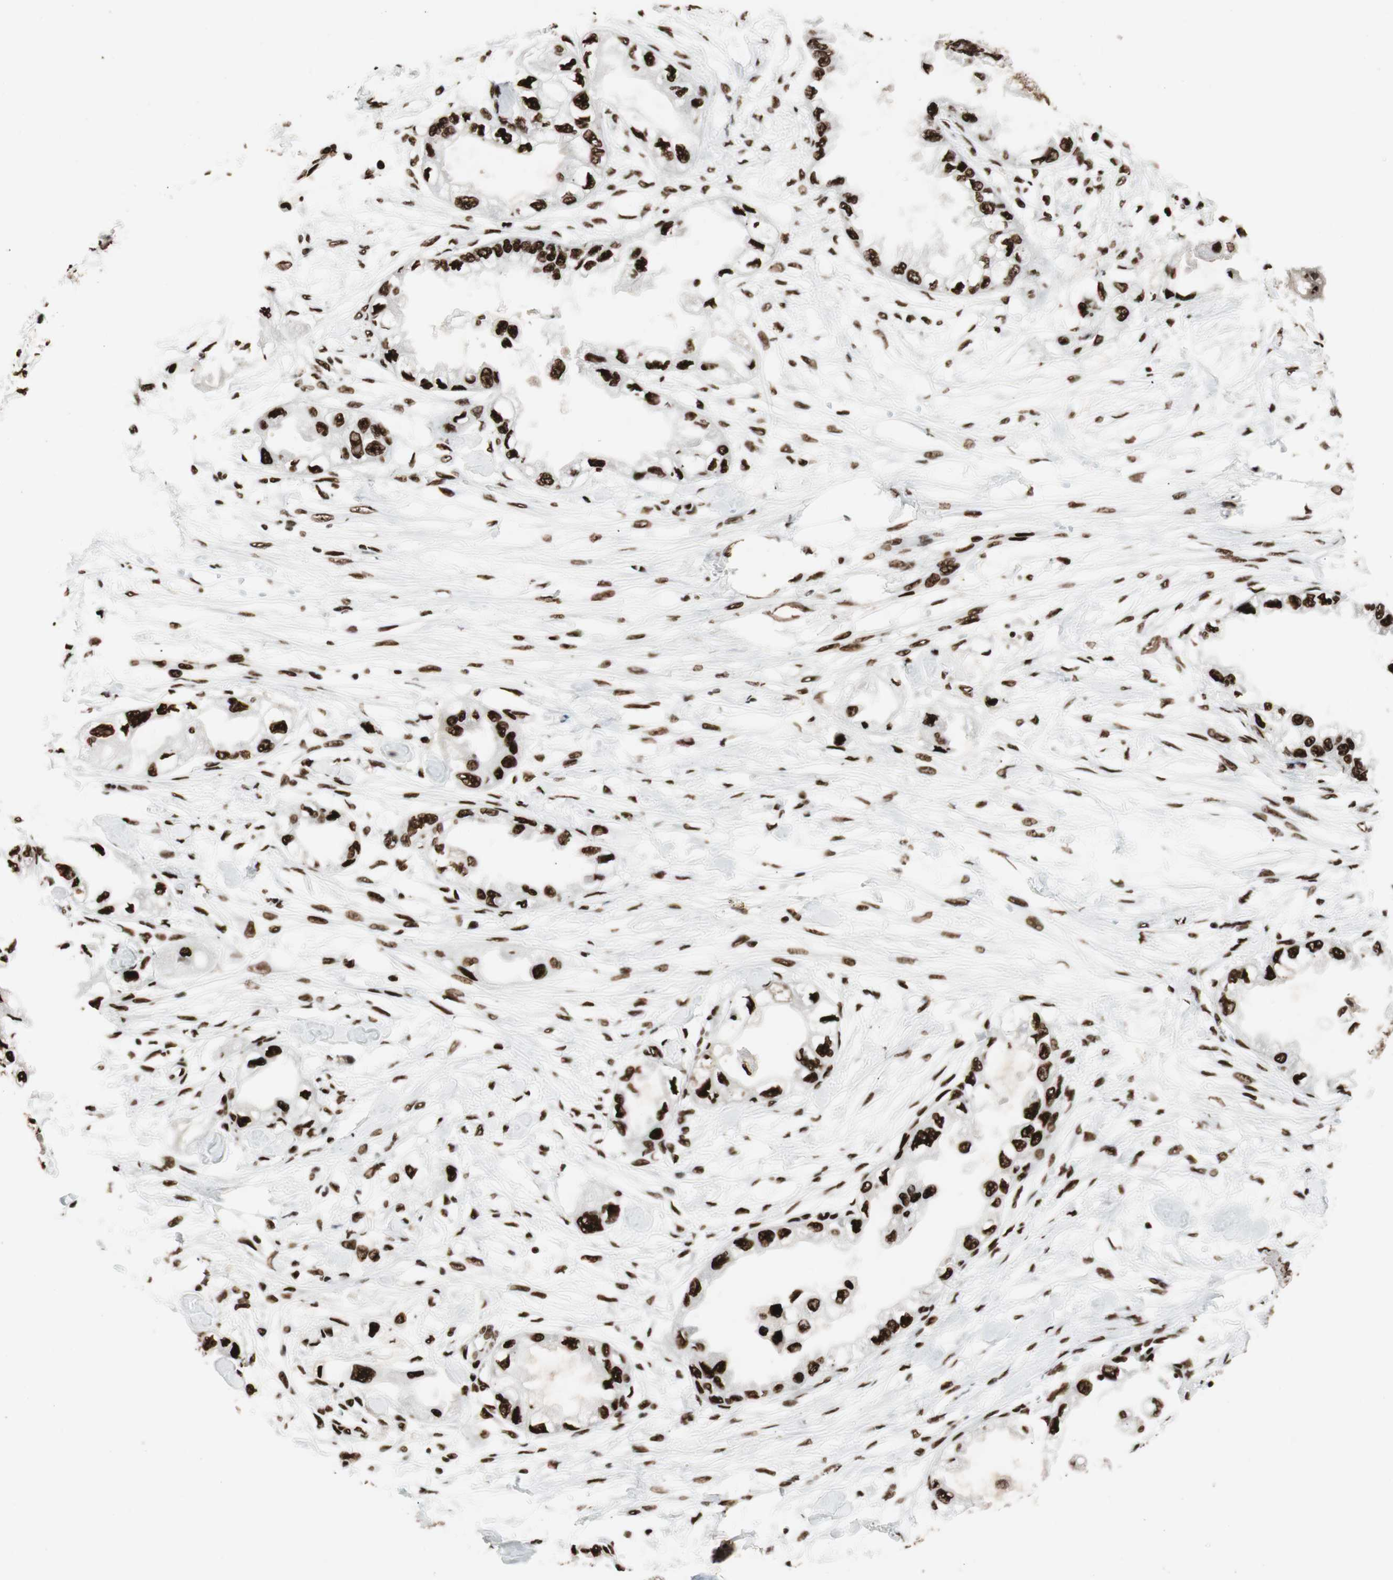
{"staining": {"intensity": "strong", "quantity": ">75%", "location": "nuclear"}, "tissue": "endometrial cancer", "cell_type": "Tumor cells", "image_type": "cancer", "snomed": [{"axis": "morphology", "description": "Adenocarcinoma, NOS"}, {"axis": "topography", "description": "Endometrium"}], "caption": "Protein staining displays strong nuclear expression in about >75% of tumor cells in endometrial adenocarcinoma. The staining is performed using DAB brown chromogen to label protein expression. The nuclei are counter-stained blue using hematoxylin.", "gene": "PSME3", "patient": {"sex": "female", "age": 67}}